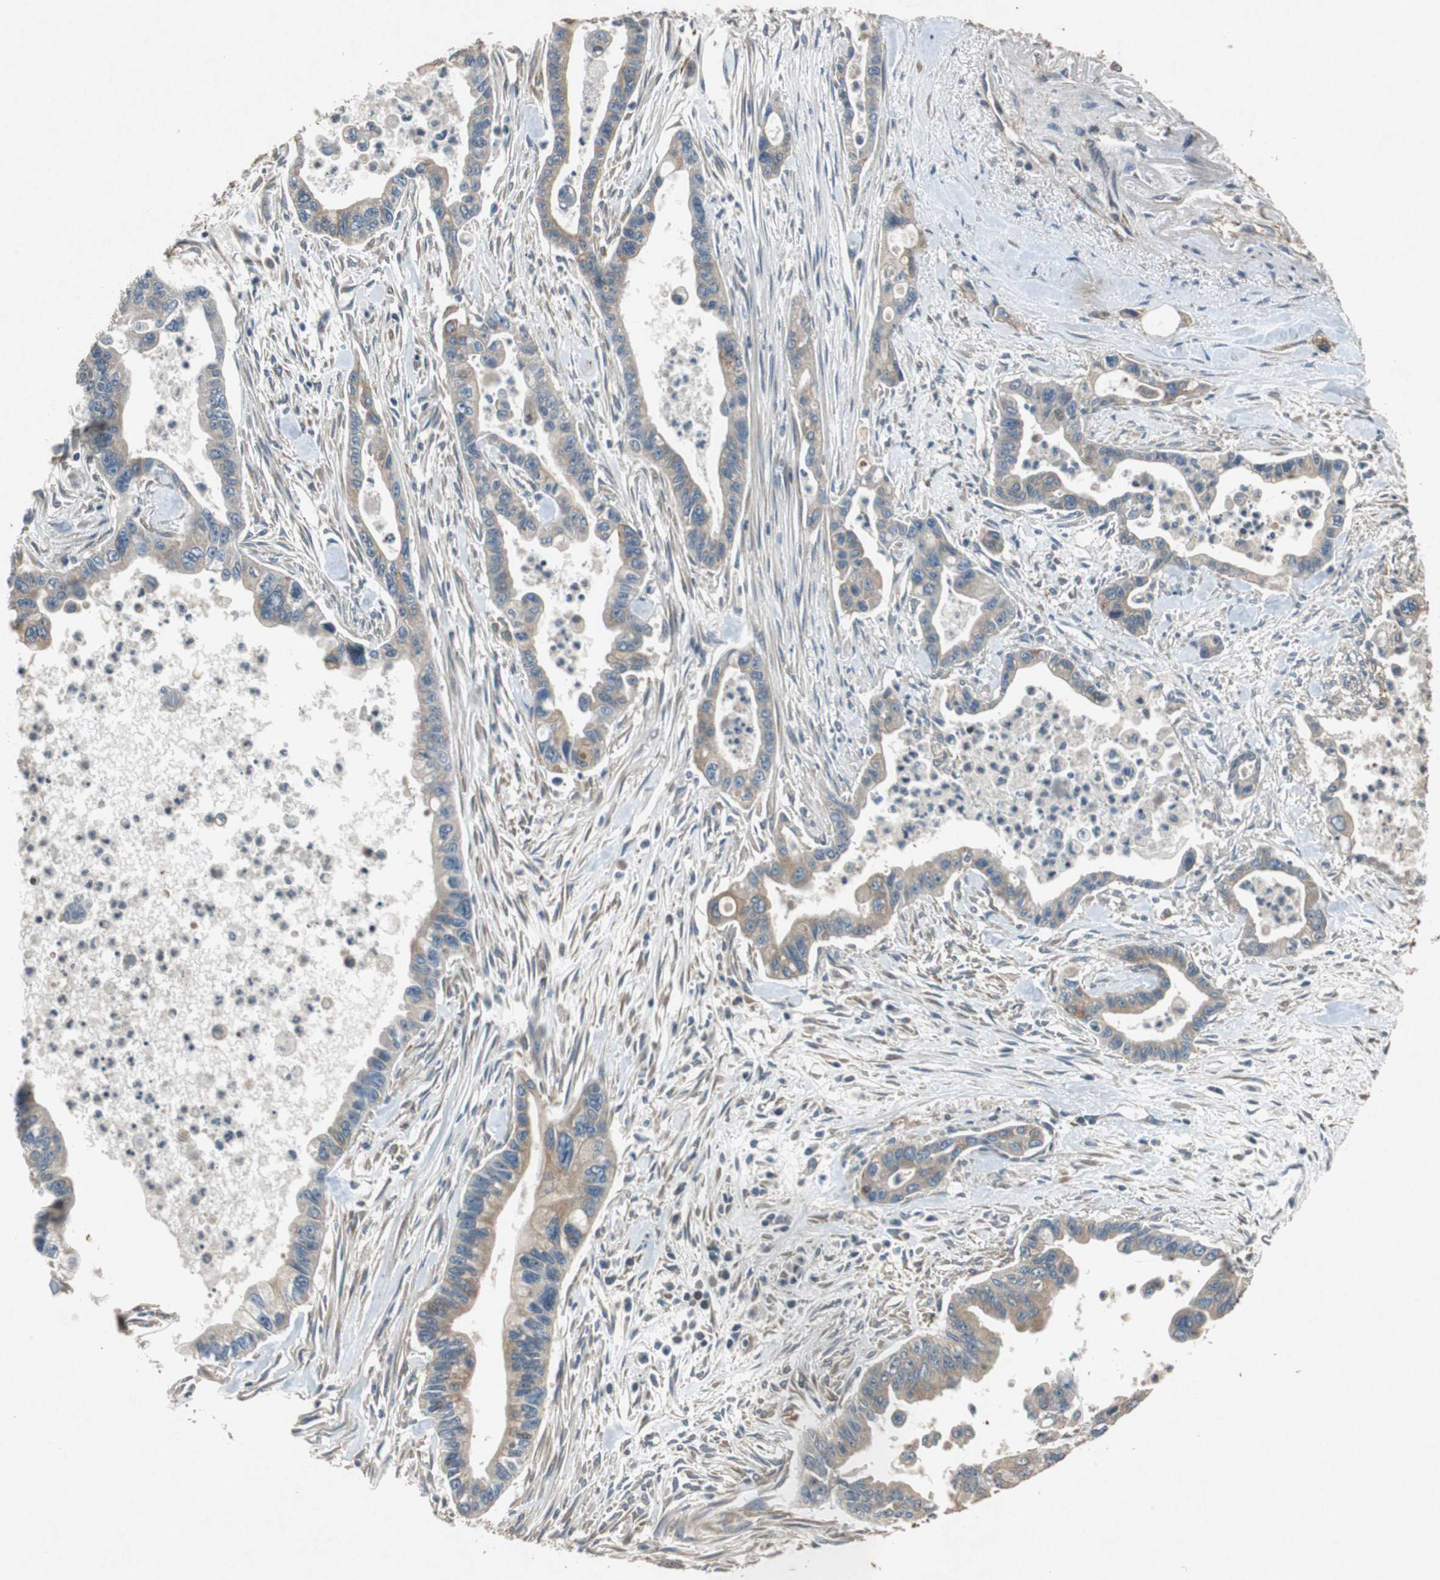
{"staining": {"intensity": "weak", "quantity": "25%-75%", "location": "cytoplasmic/membranous"}, "tissue": "pancreatic cancer", "cell_type": "Tumor cells", "image_type": "cancer", "snomed": [{"axis": "morphology", "description": "Adenocarcinoma, NOS"}, {"axis": "topography", "description": "Pancreas"}], "caption": "Immunohistochemistry of human adenocarcinoma (pancreatic) shows low levels of weak cytoplasmic/membranous staining in about 25%-75% of tumor cells.", "gene": "TUBA4A", "patient": {"sex": "male", "age": 70}}